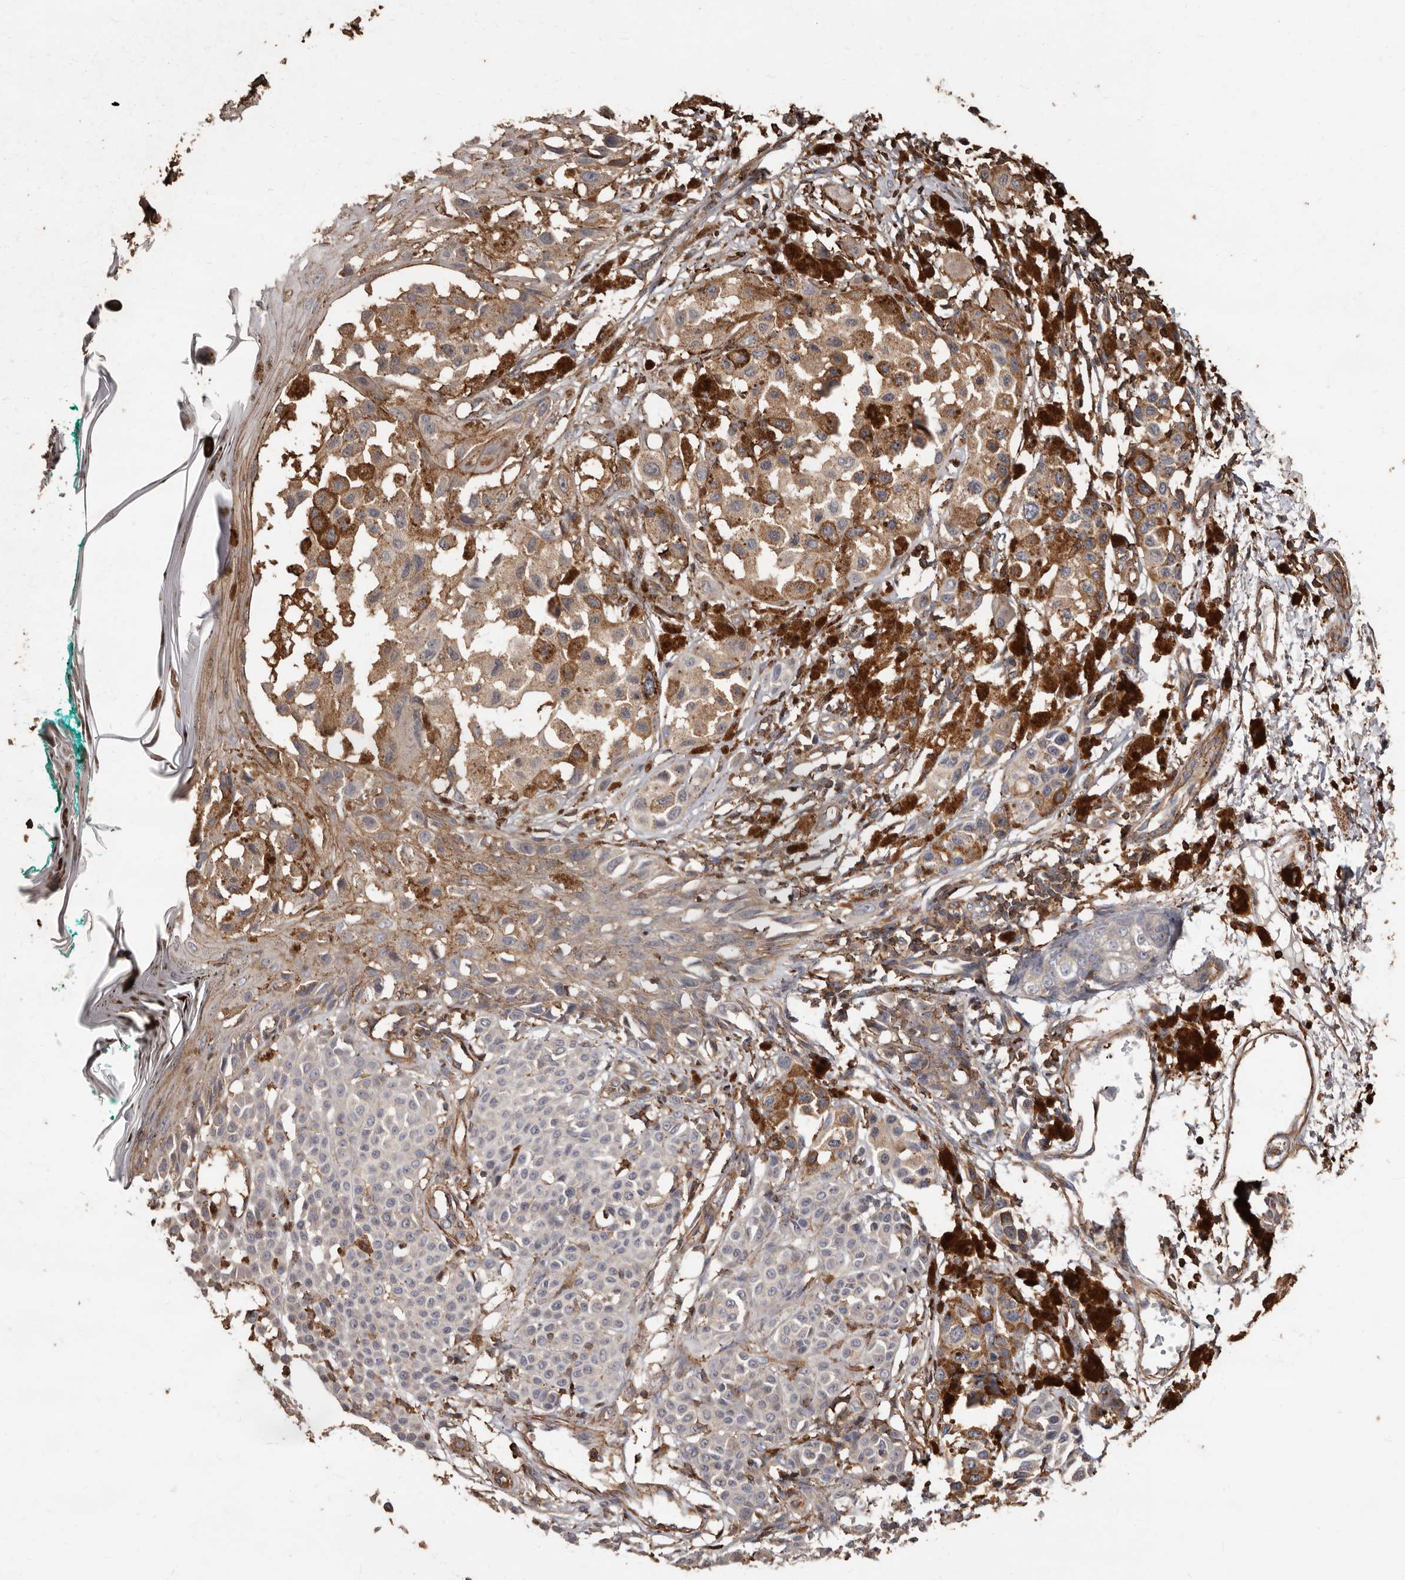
{"staining": {"intensity": "weak", "quantity": "25%-75%", "location": "cytoplasmic/membranous"}, "tissue": "melanoma", "cell_type": "Tumor cells", "image_type": "cancer", "snomed": [{"axis": "morphology", "description": "Malignant melanoma, NOS"}, {"axis": "topography", "description": "Skin of leg"}], "caption": "Immunohistochemistry (DAB) staining of human malignant melanoma displays weak cytoplasmic/membranous protein expression in about 25%-75% of tumor cells.", "gene": "GSK3A", "patient": {"sex": "female", "age": 72}}